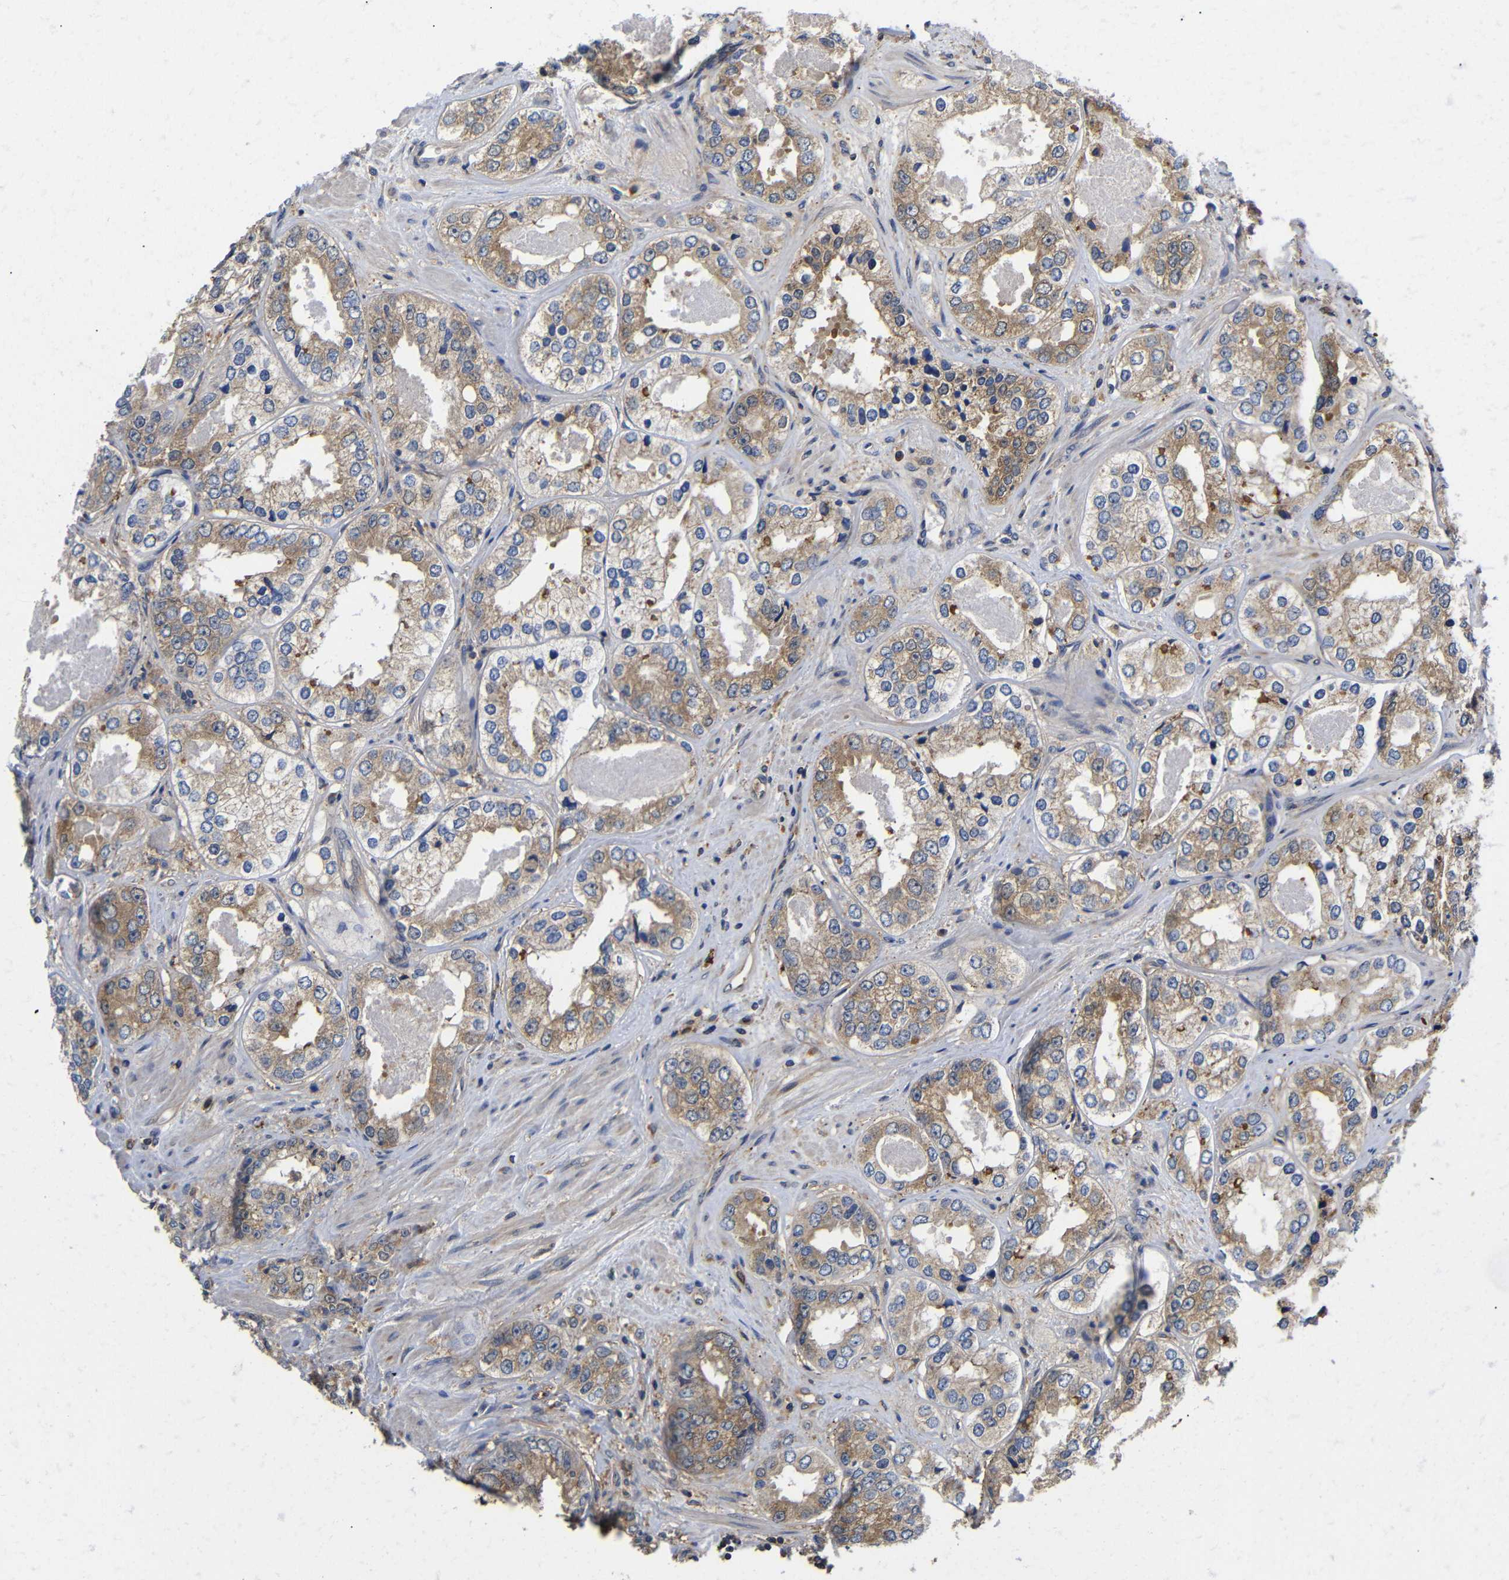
{"staining": {"intensity": "moderate", "quantity": ">75%", "location": "cytoplasmic/membranous"}, "tissue": "prostate cancer", "cell_type": "Tumor cells", "image_type": "cancer", "snomed": [{"axis": "morphology", "description": "Adenocarcinoma, High grade"}, {"axis": "topography", "description": "Prostate"}], "caption": "Immunohistochemical staining of prostate cancer reveals medium levels of moderate cytoplasmic/membranous positivity in about >75% of tumor cells.", "gene": "LRRCC1", "patient": {"sex": "male", "age": 61}}